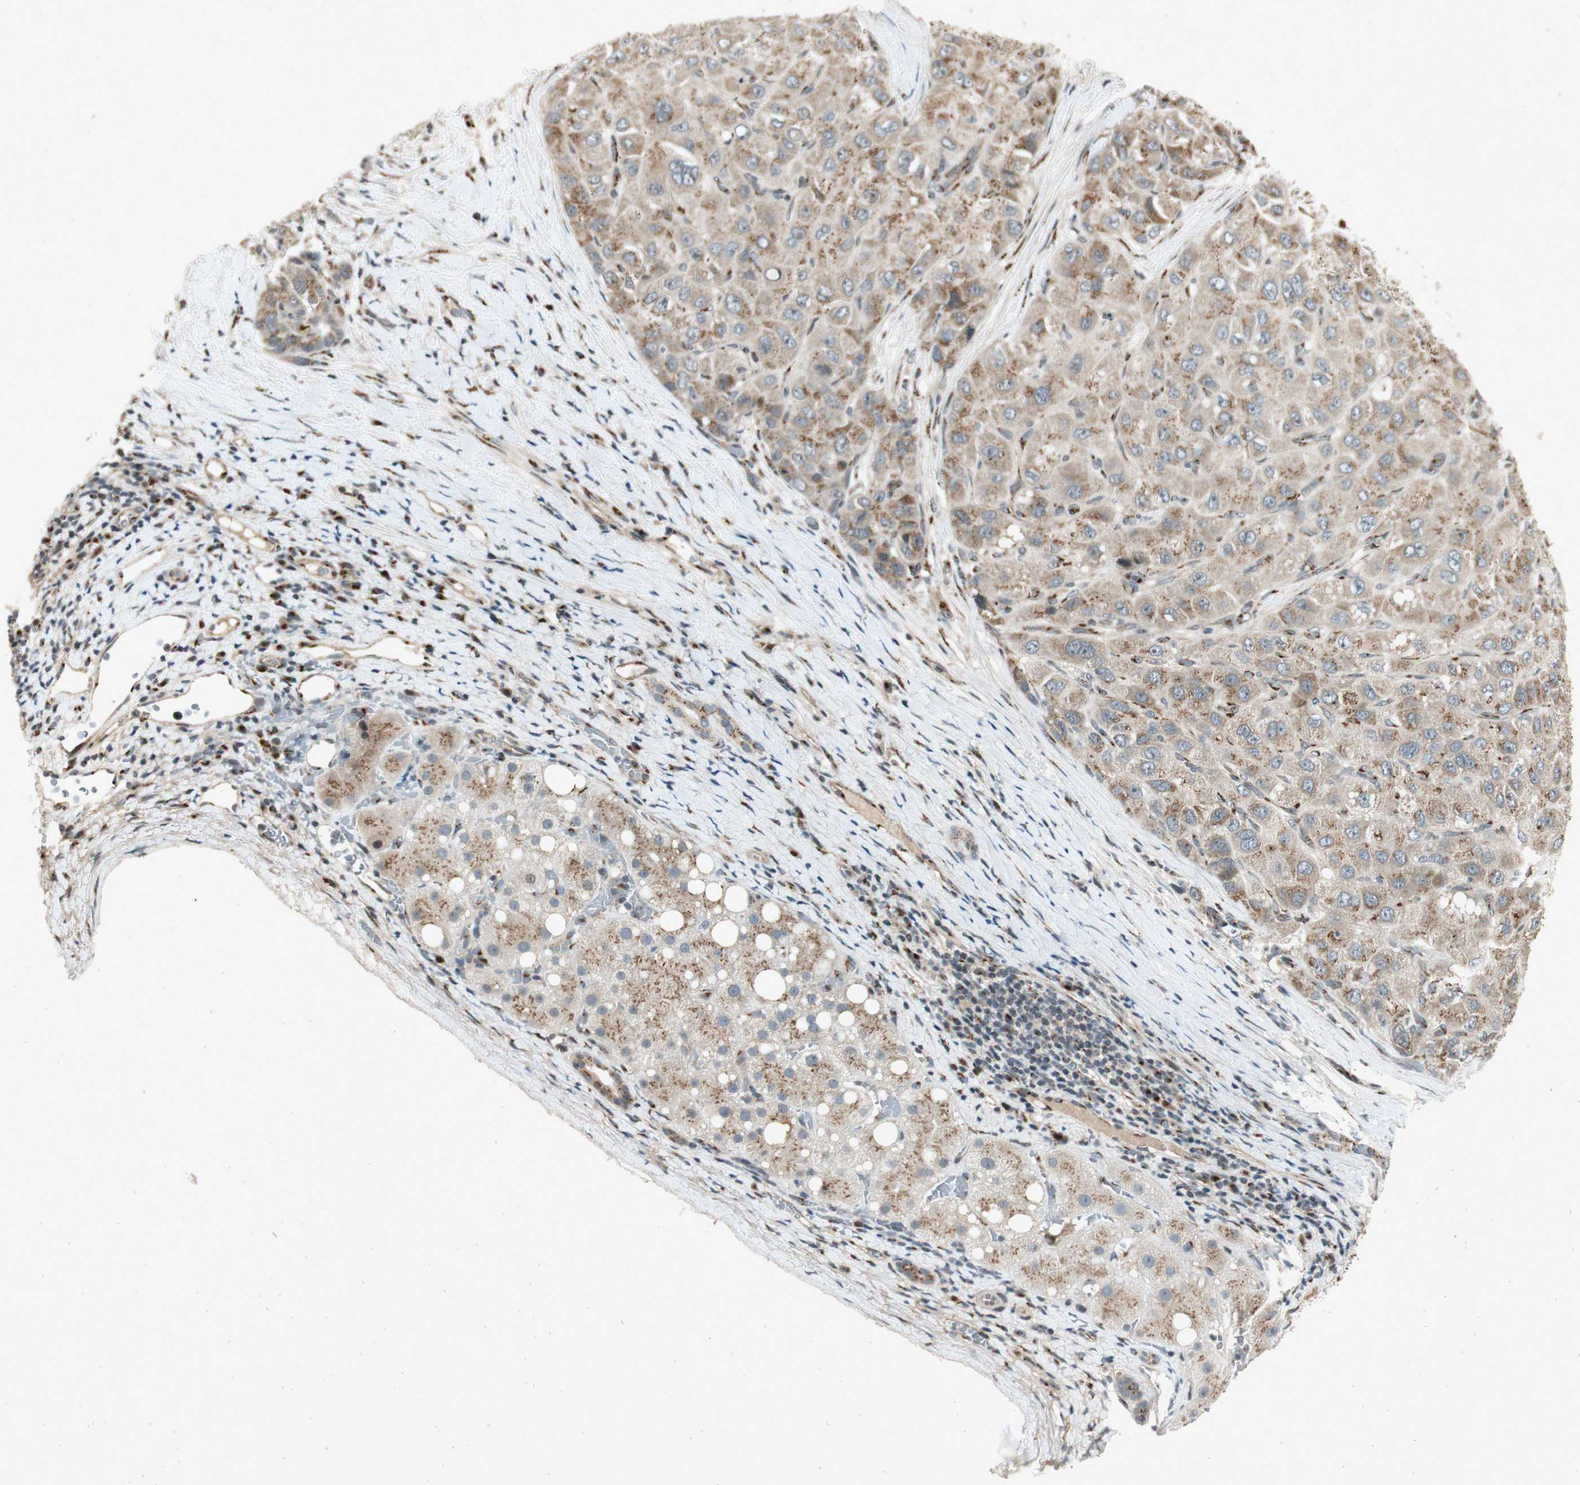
{"staining": {"intensity": "weak", "quantity": ">75%", "location": "cytoplasmic/membranous"}, "tissue": "liver cancer", "cell_type": "Tumor cells", "image_type": "cancer", "snomed": [{"axis": "morphology", "description": "Carcinoma, Hepatocellular, NOS"}, {"axis": "topography", "description": "Liver"}], "caption": "Brown immunohistochemical staining in hepatocellular carcinoma (liver) displays weak cytoplasmic/membranous positivity in approximately >75% of tumor cells. The staining was performed using DAB (3,3'-diaminobenzidine), with brown indicating positive protein expression. Nuclei are stained blue with hematoxylin.", "gene": "NEO1", "patient": {"sex": "male", "age": 80}}